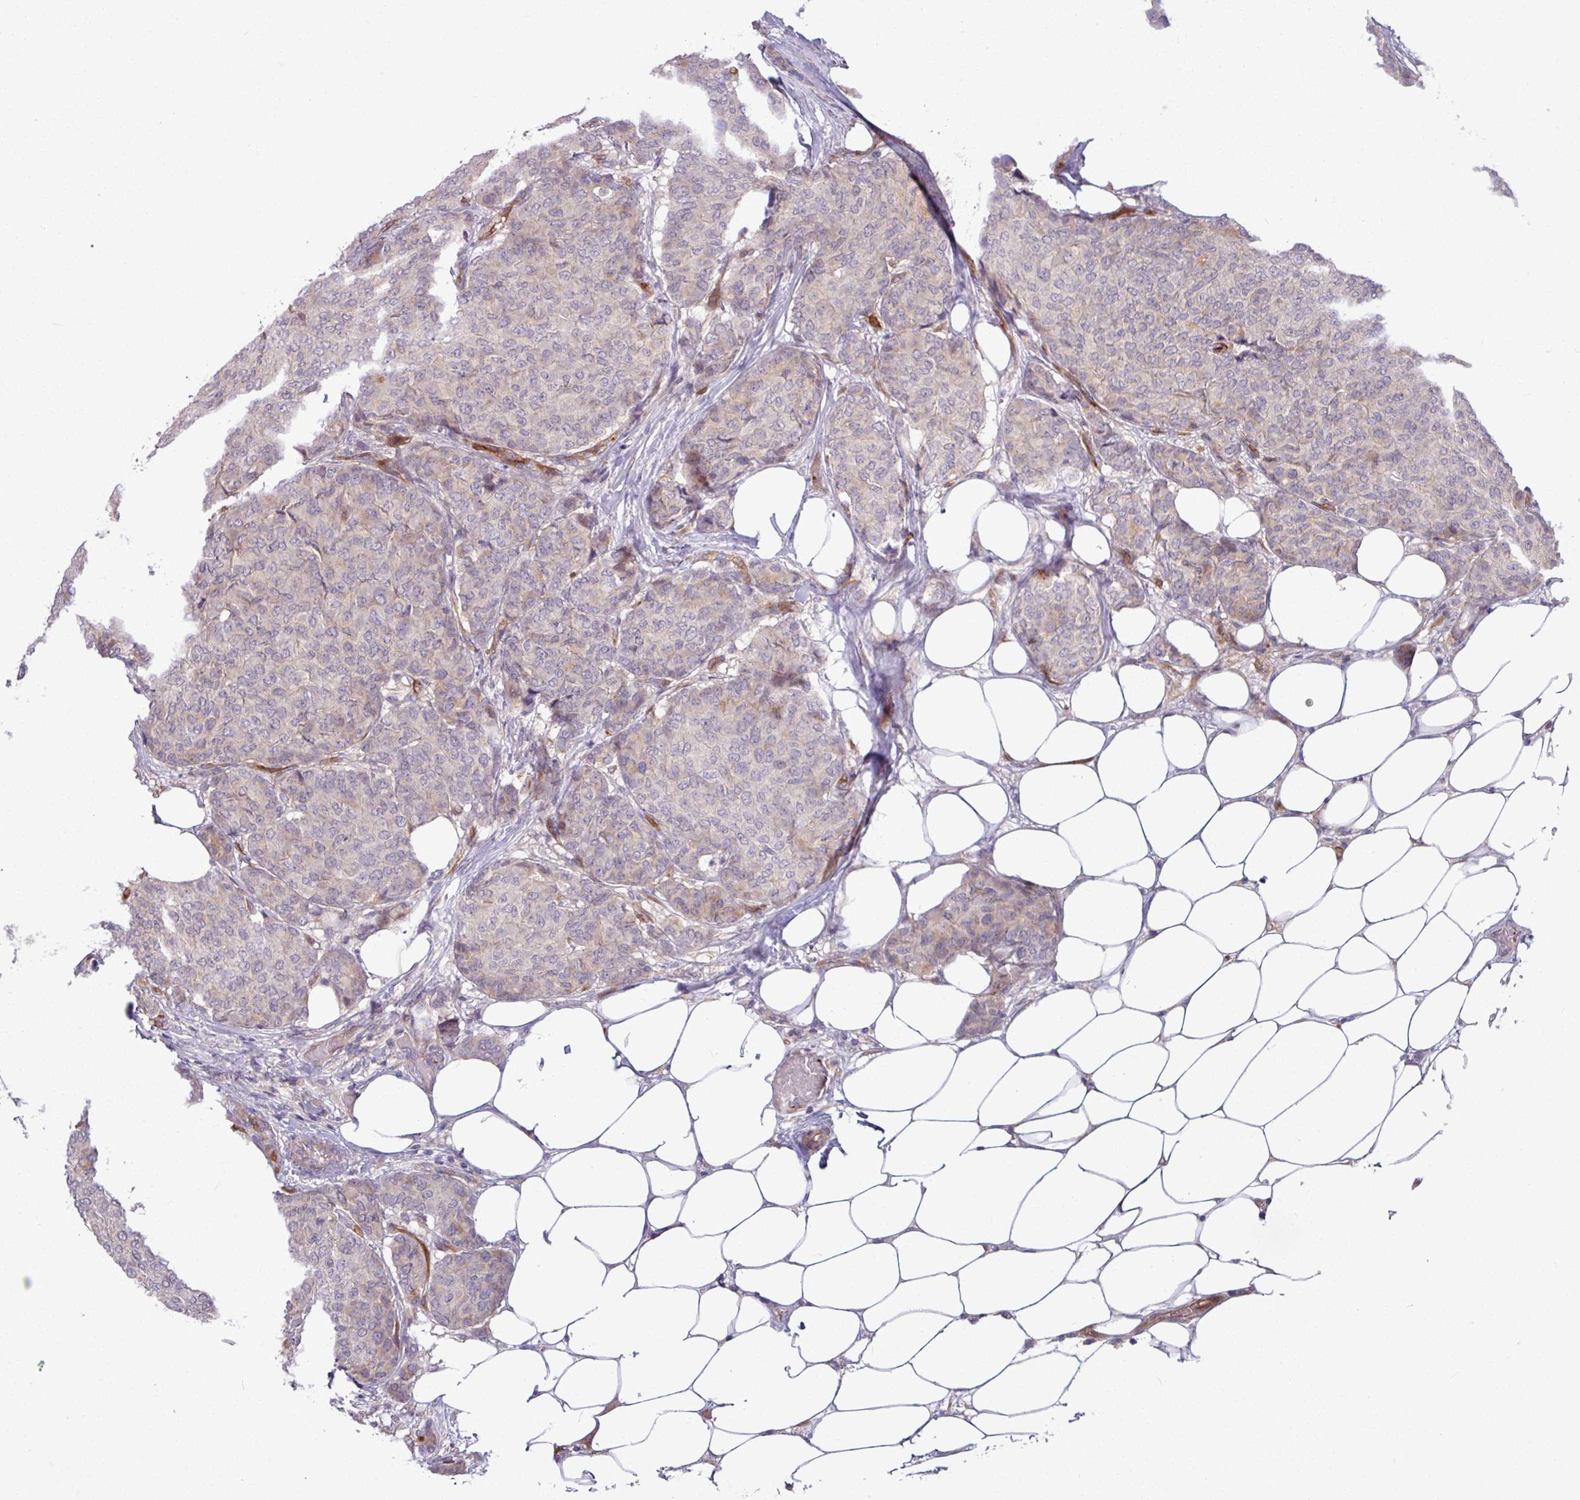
{"staining": {"intensity": "negative", "quantity": "none", "location": "none"}, "tissue": "breast cancer", "cell_type": "Tumor cells", "image_type": "cancer", "snomed": [{"axis": "morphology", "description": "Duct carcinoma"}, {"axis": "topography", "description": "Breast"}], "caption": "DAB immunohistochemical staining of human breast cancer displays no significant staining in tumor cells.", "gene": "B4GALNT4", "patient": {"sex": "female", "age": 75}}